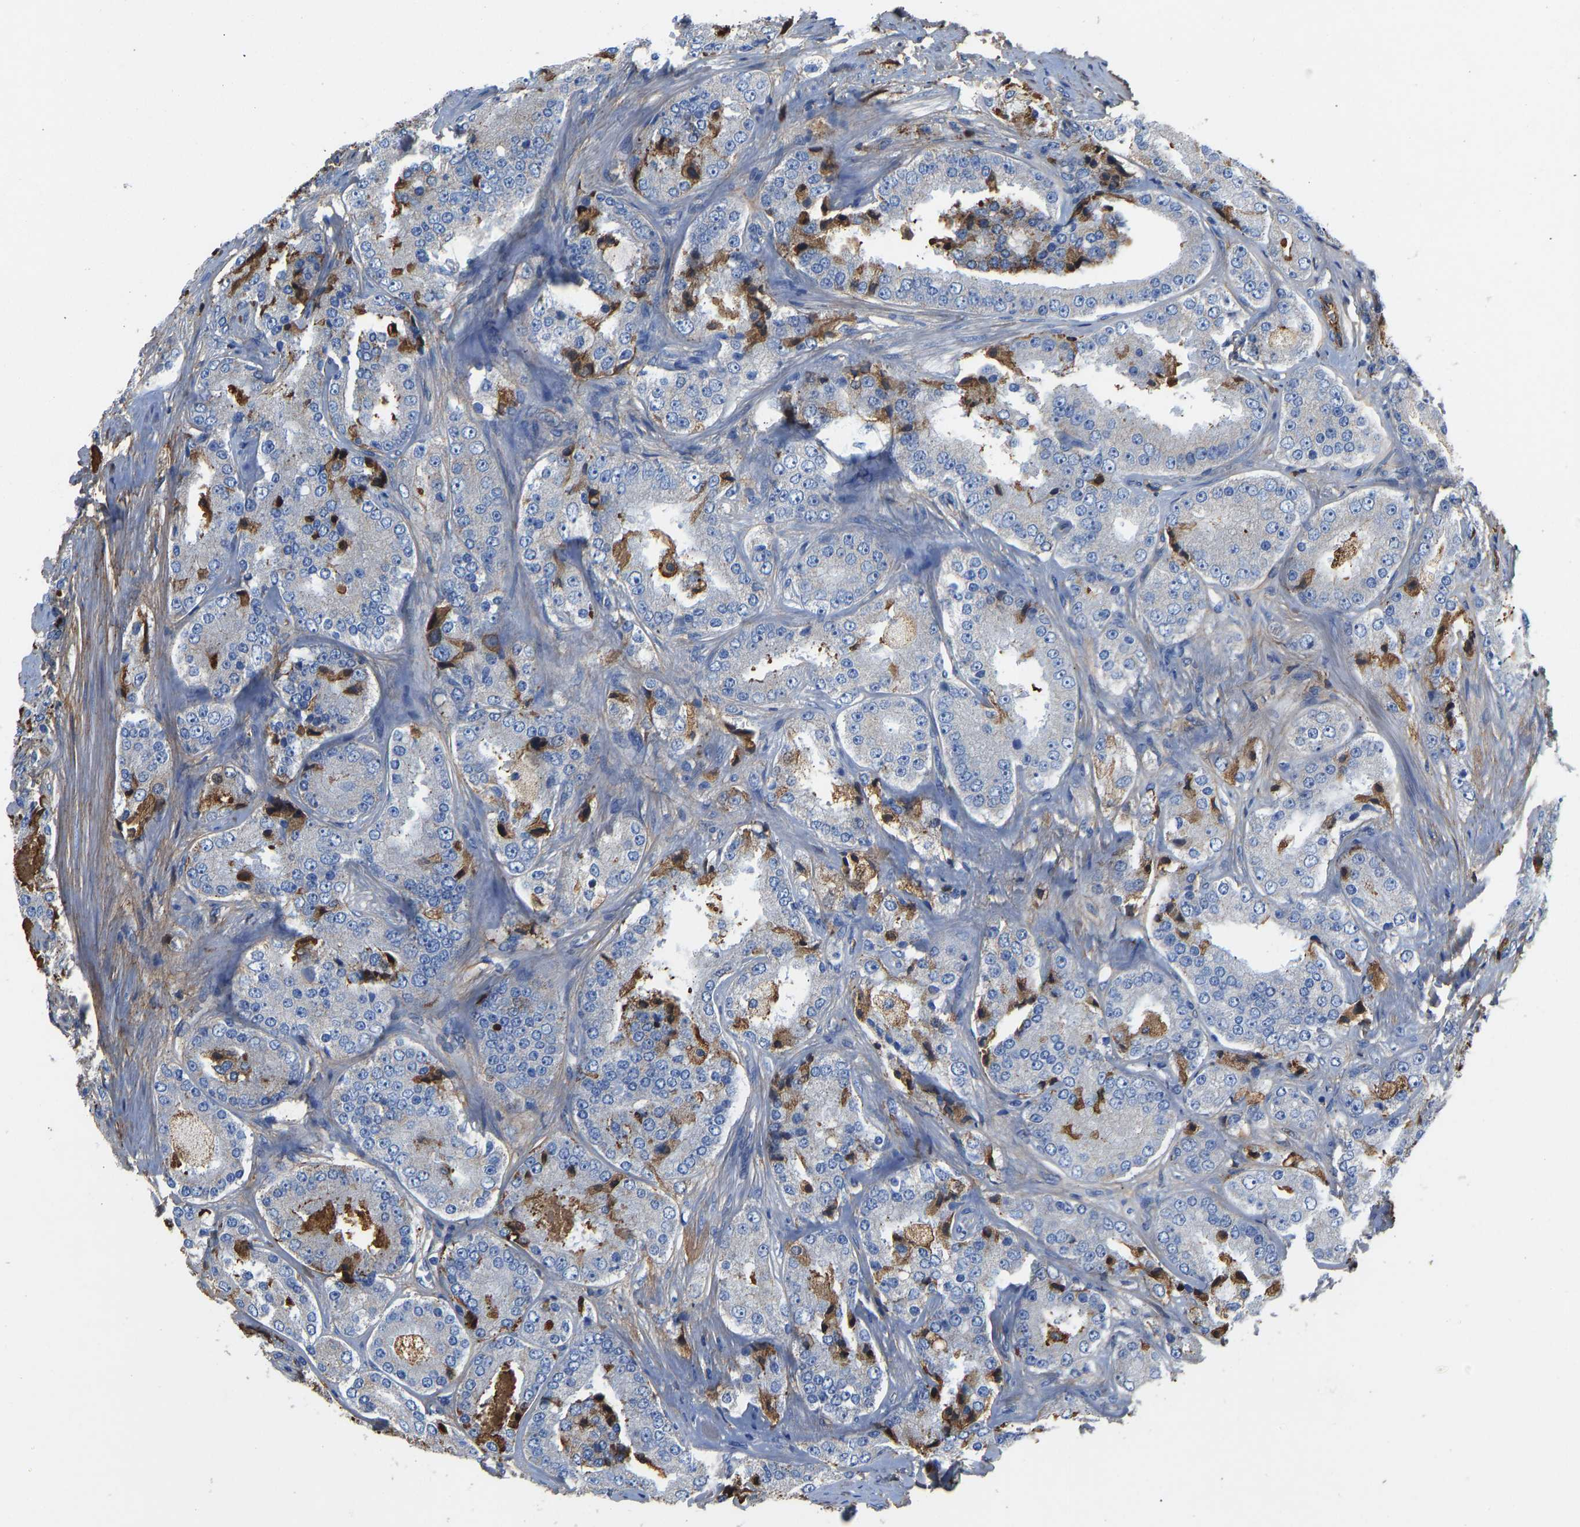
{"staining": {"intensity": "moderate", "quantity": "<25%", "location": "cytoplasmic/membranous"}, "tissue": "prostate cancer", "cell_type": "Tumor cells", "image_type": "cancer", "snomed": [{"axis": "morphology", "description": "Adenocarcinoma, High grade"}, {"axis": "topography", "description": "Prostate"}], "caption": "This is a histology image of IHC staining of prostate high-grade adenocarcinoma, which shows moderate staining in the cytoplasmic/membranous of tumor cells.", "gene": "HSPG2", "patient": {"sex": "male", "age": 65}}